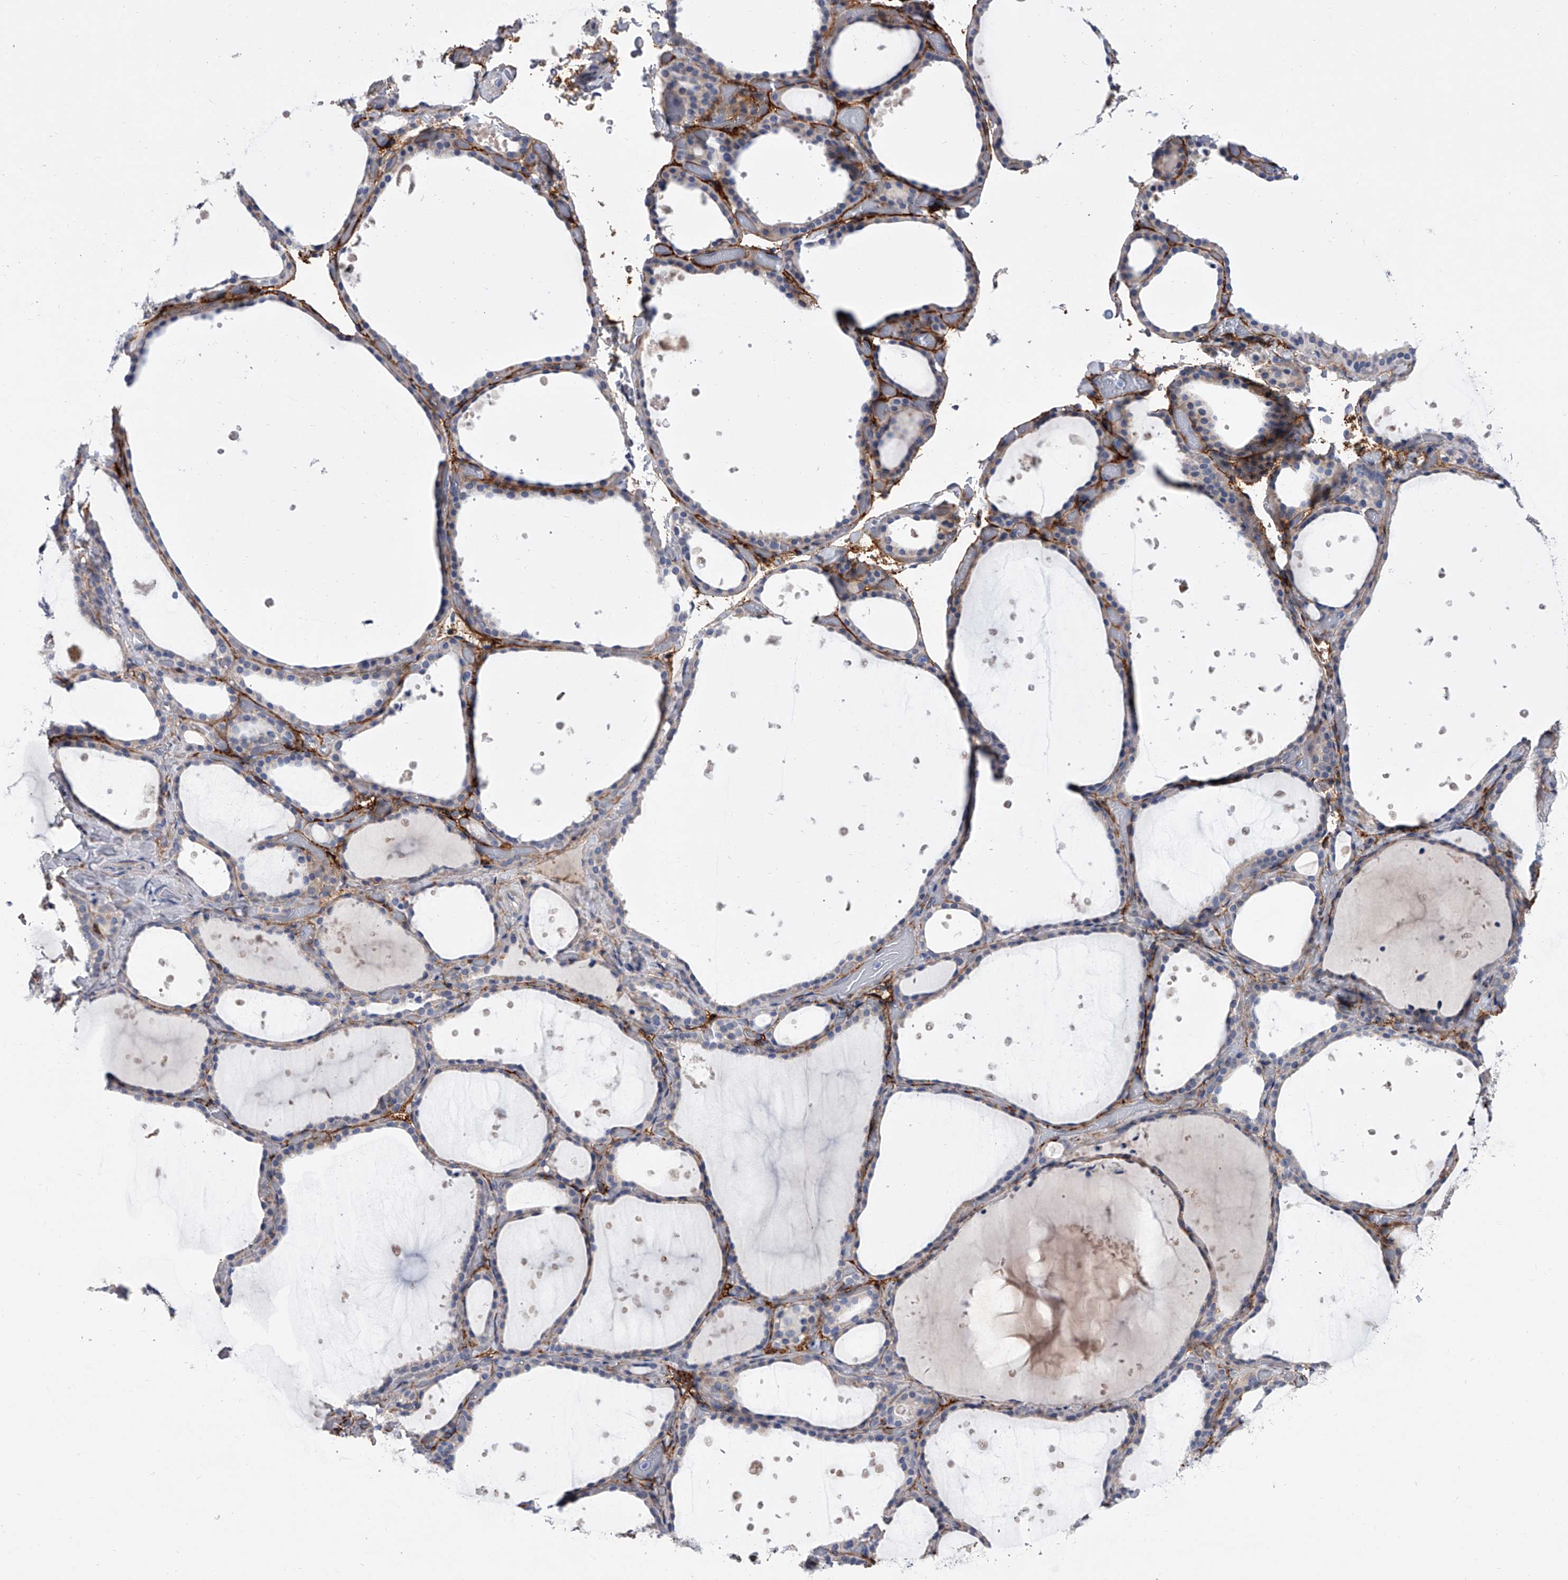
{"staining": {"intensity": "negative", "quantity": "none", "location": "none"}, "tissue": "thyroid gland", "cell_type": "Glandular cells", "image_type": "normal", "snomed": [{"axis": "morphology", "description": "Normal tissue, NOS"}, {"axis": "topography", "description": "Thyroid gland"}], "caption": "Immunohistochemistry (IHC) of benign thyroid gland displays no staining in glandular cells. (Stains: DAB (3,3'-diaminobenzidine) immunohistochemistry with hematoxylin counter stain, Microscopy: brightfield microscopy at high magnification).", "gene": "ALG14", "patient": {"sex": "female", "age": 44}}